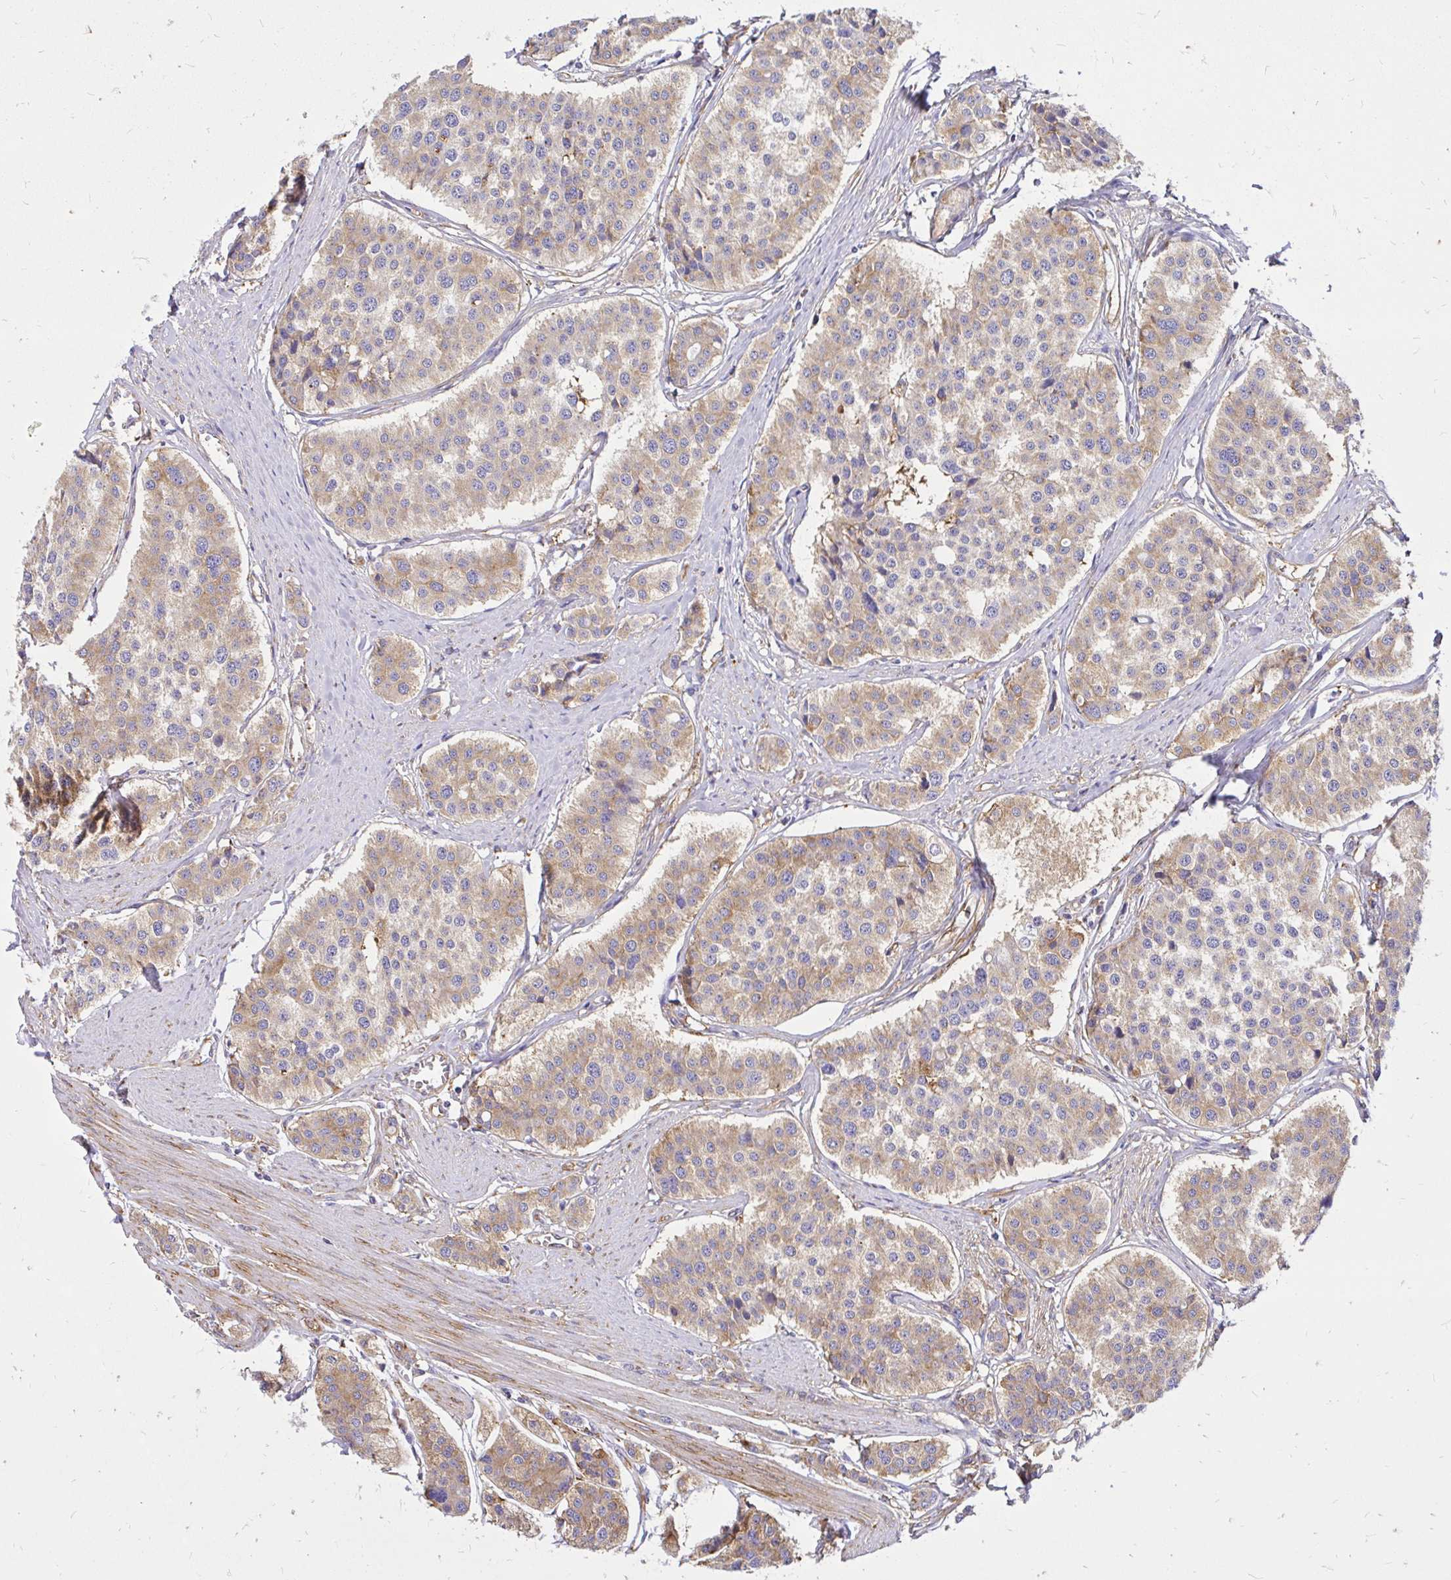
{"staining": {"intensity": "moderate", "quantity": ">75%", "location": "cytoplasmic/membranous"}, "tissue": "carcinoid", "cell_type": "Tumor cells", "image_type": "cancer", "snomed": [{"axis": "morphology", "description": "Carcinoid, malignant, NOS"}, {"axis": "topography", "description": "Small intestine"}], "caption": "Immunohistochemical staining of carcinoid displays medium levels of moderate cytoplasmic/membranous staining in about >75% of tumor cells. (DAB (3,3'-diaminobenzidine) IHC, brown staining for protein, blue staining for nuclei).", "gene": "ABCB10", "patient": {"sex": "male", "age": 60}}